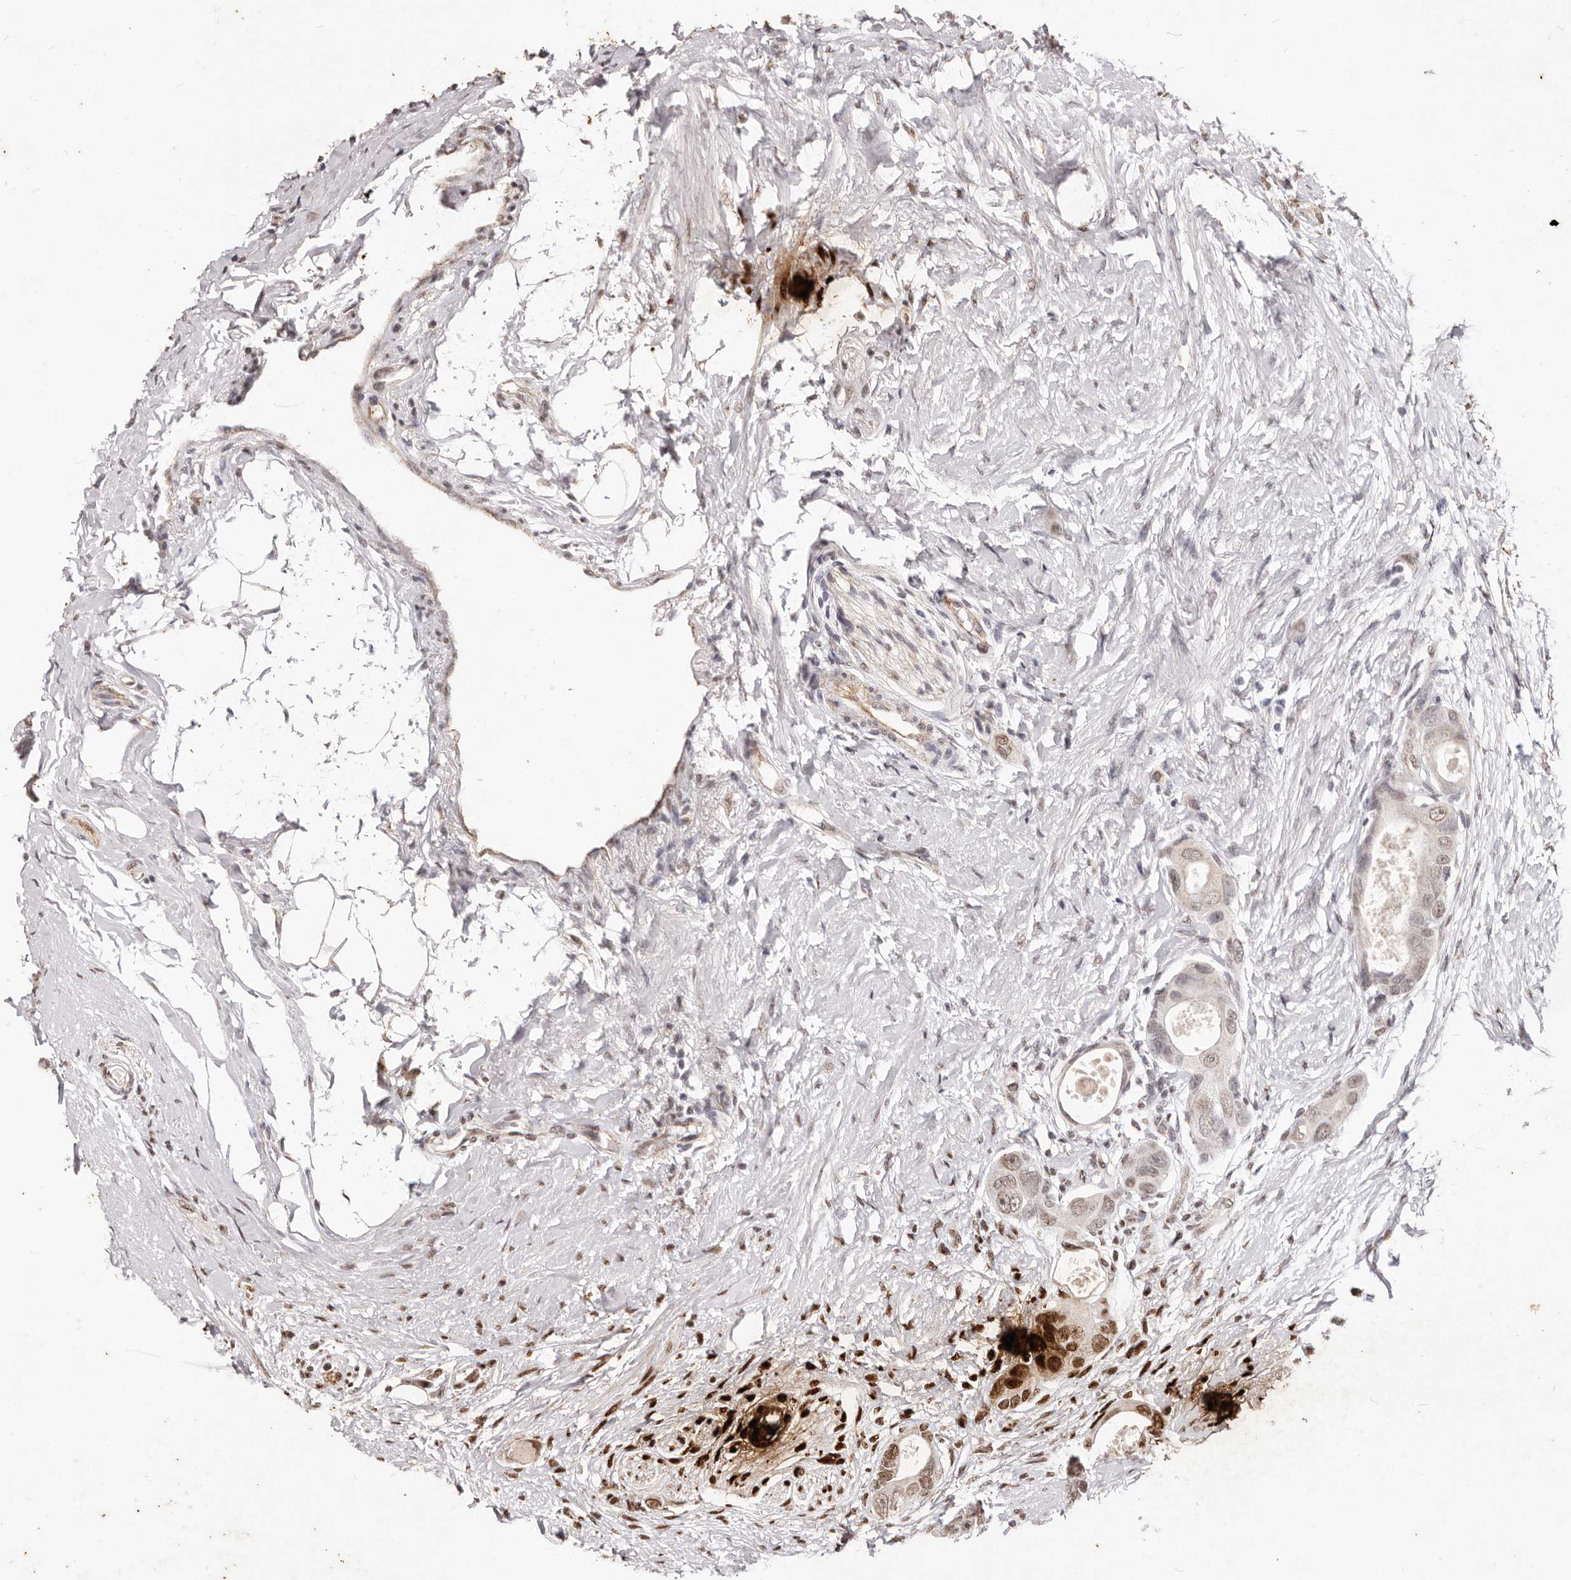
{"staining": {"intensity": "moderate", "quantity": ">75%", "location": "nuclear"}, "tissue": "colorectal cancer", "cell_type": "Tumor cells", "image_type": "cancer", "snomed": [{"axis": "morphology", "description": "Adenocarcinoma, NOS"}, {"axis": "topography", "description": "Rectum"}], "caption": "Immunohistochemical staining of colorectal cancer displays medium levels of moderate nuclear protein positivity in approximately >75% of tumor cells.", "gene": "RPS6KA5", "patient": {"sex": "male", "age": 51}}